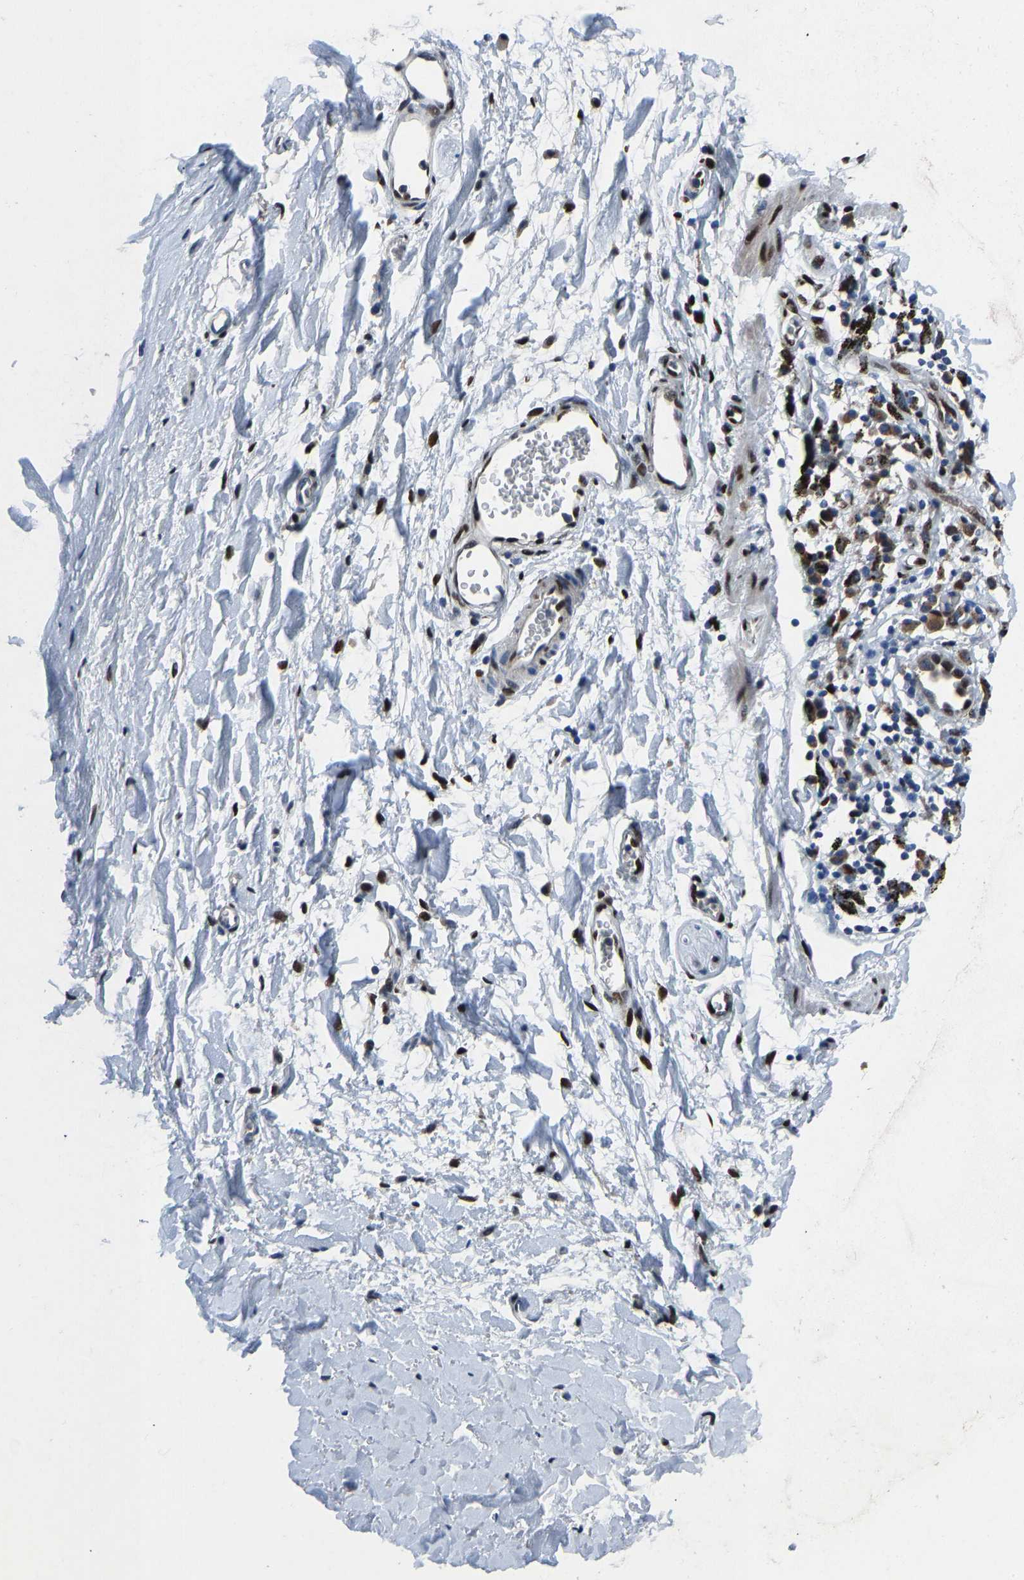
{"staining": {"intensity": "moderate", "quantity": ">75%", "location": "nuclear"}, "tissue": "adipose tissue", "cell_type": "Adipocytes", "image_type": "normal", "snomed": [{"axis": "morphology", "description": "Normal tissue, NOS"}, {"axis": "topography", "description": "Cartilage tissue"}, {"axis": "topography", "description": "Bronchus"}], "caption": "Approximately >75% of adipocytes in benign adipose tissue display moderate nuclear protein staining as visualized by brown immunohistochemical staining.", "gene": "EGR1", "patient": {"sex": "female", "age": 53}}